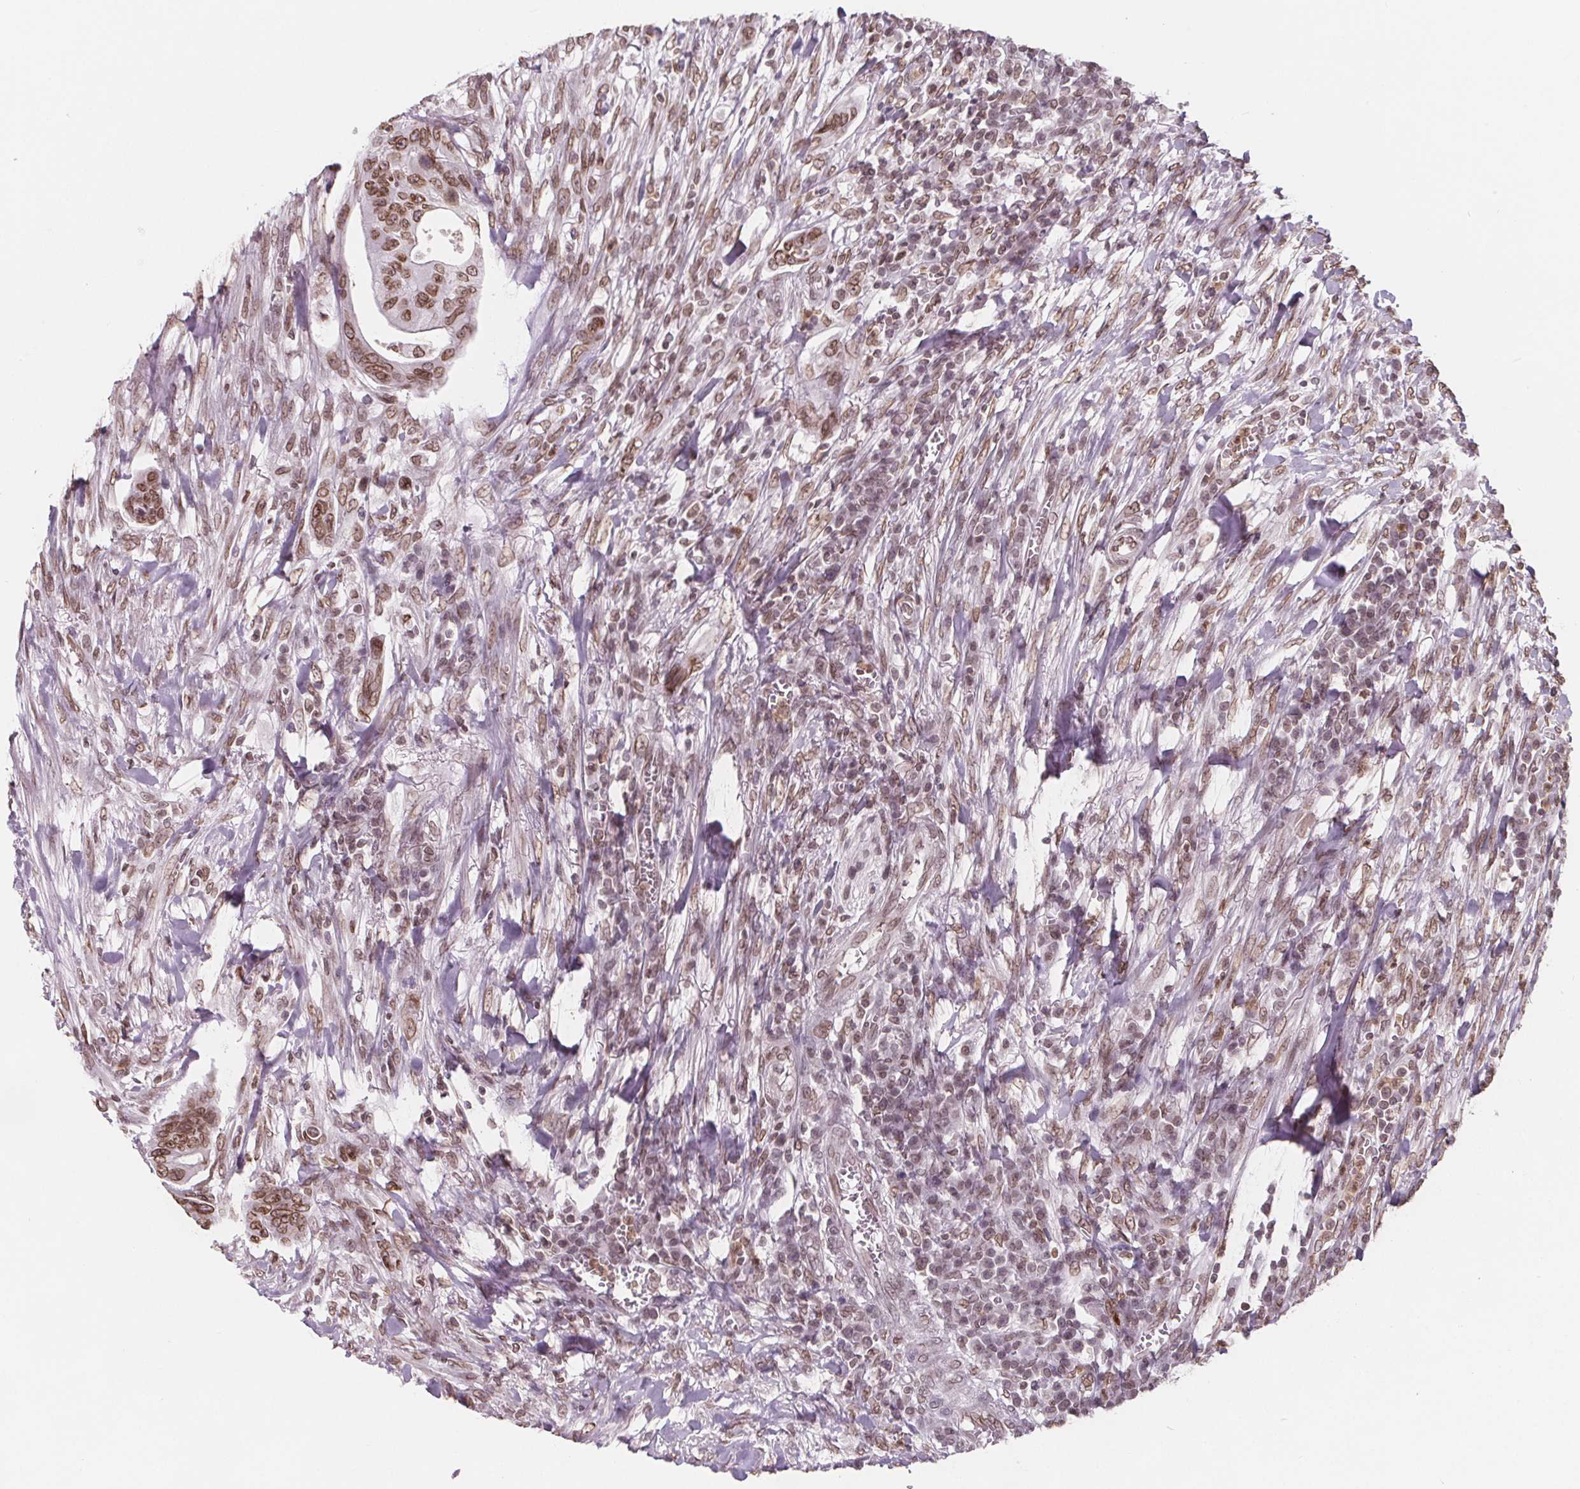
{"staining": {"intensity": "moderate", "quantity": ">75%", "location": "cytoplasmic/membranous,nuclear"}, "tissue": "colorectal cancer", "cell_type": "Tumor cells", "image_type": "cancer", "snomed": [{"axis": "morphology", "description": "Adenocarcinoma, NOS"}, {"axis": "topography", "description": "Colon"}], "caption": "Colorectal cancer stained for a protein displays moderate cytoplasmic/membranous and nuclear positivity in tumor cells.", "gene": "TTC39C", "patient": {"sex": "male", "age": 77}}